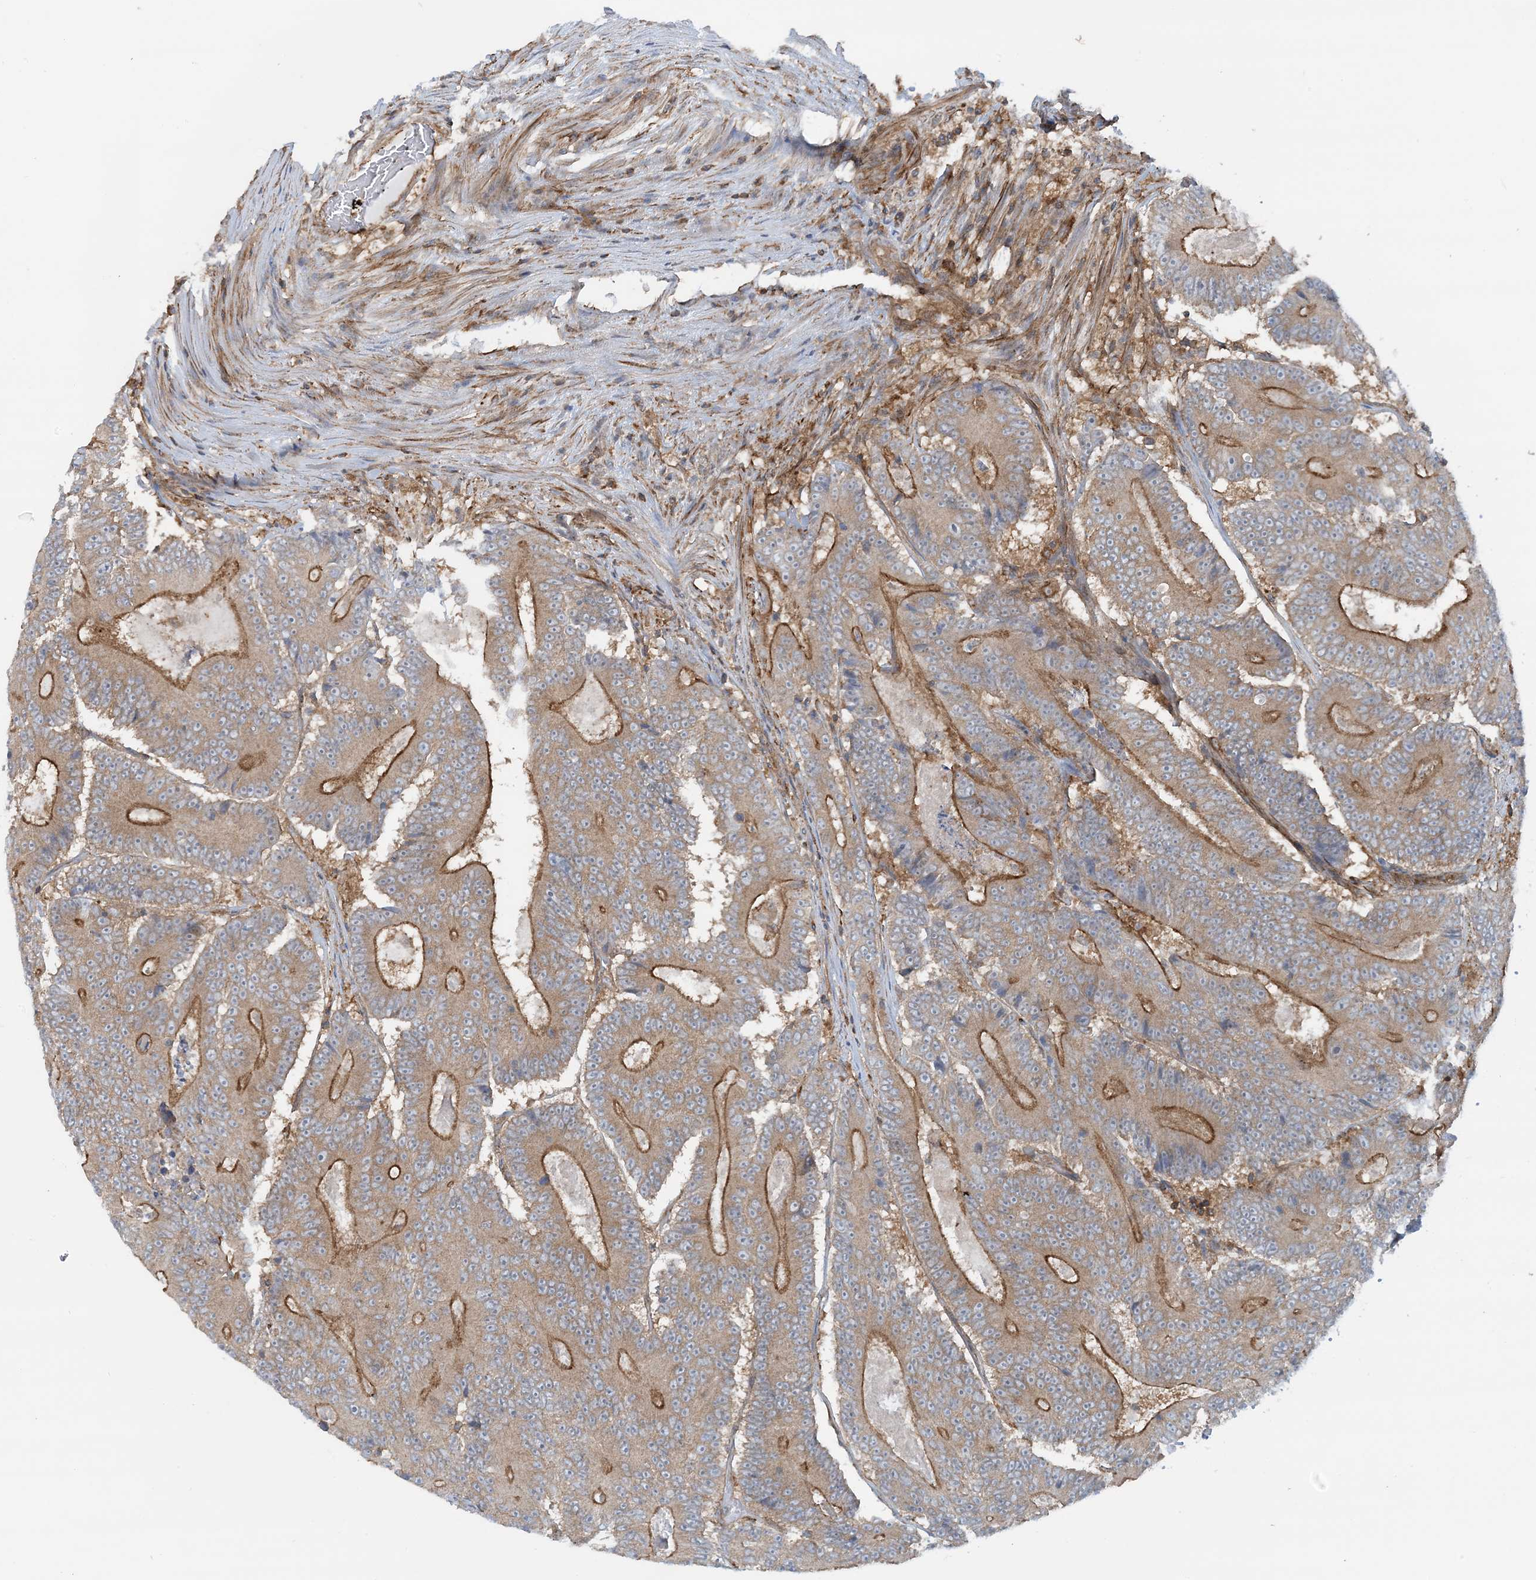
{"staining": {"intensity": "moderate", "quantity": "25%-75%", "location": "cytoplasmic/membranous"}, "tissue": "colorectal cancer", "cell_type": "Tumor cells", "image_type": "cancer", "snomed": [{"axis": "morphology", "description": "Adenocarcinoma, NOS"}, {"axis": "topography", "description": "Colon"}], "caption": "Colorectal cancer stained for a protein (brown) demonstrates moderate cytoplasmic/membranous positive expression in approximately 25%-75% of tumor cells.", "gene": "STAM2", "patient": {"sex": "male", "age": 83}}